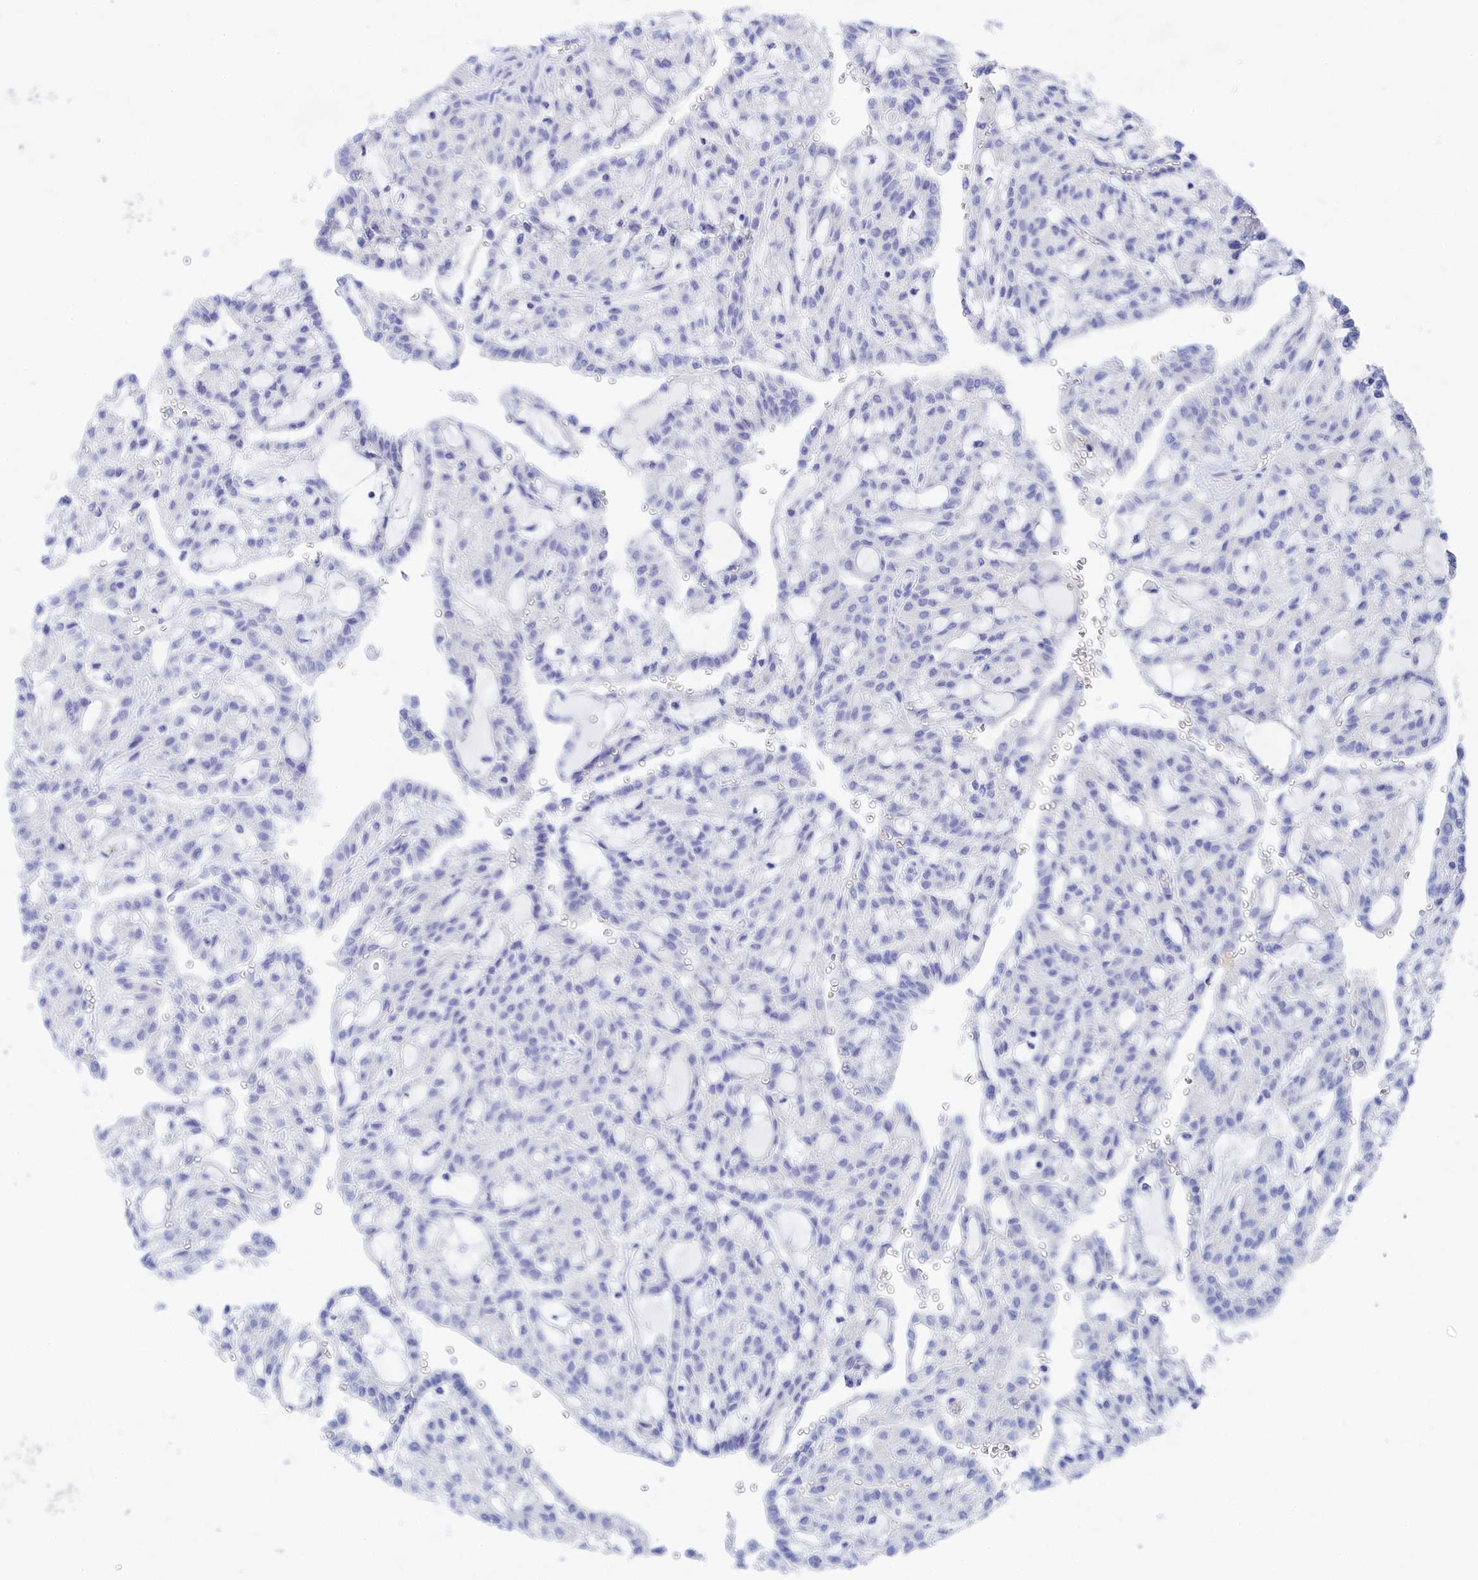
{"staining": {"intensity": "negative", "quantity": "none", "location": "none"}, "tissue": "renal cancer", "cell_type": "Tumor cells", "image_type": "cancer", "snomed": [{"axis": "morphology", "description": "Adenocarcinoma, NOS"}, {"axis": "topography", "description": "Kidney"}], "caption": "IHC of human adenocarcinoma (renal) demonstrates no positivity in tumor cells.", "gene": "TRIM10", "patient": {"sex": "male", "age": 63}}